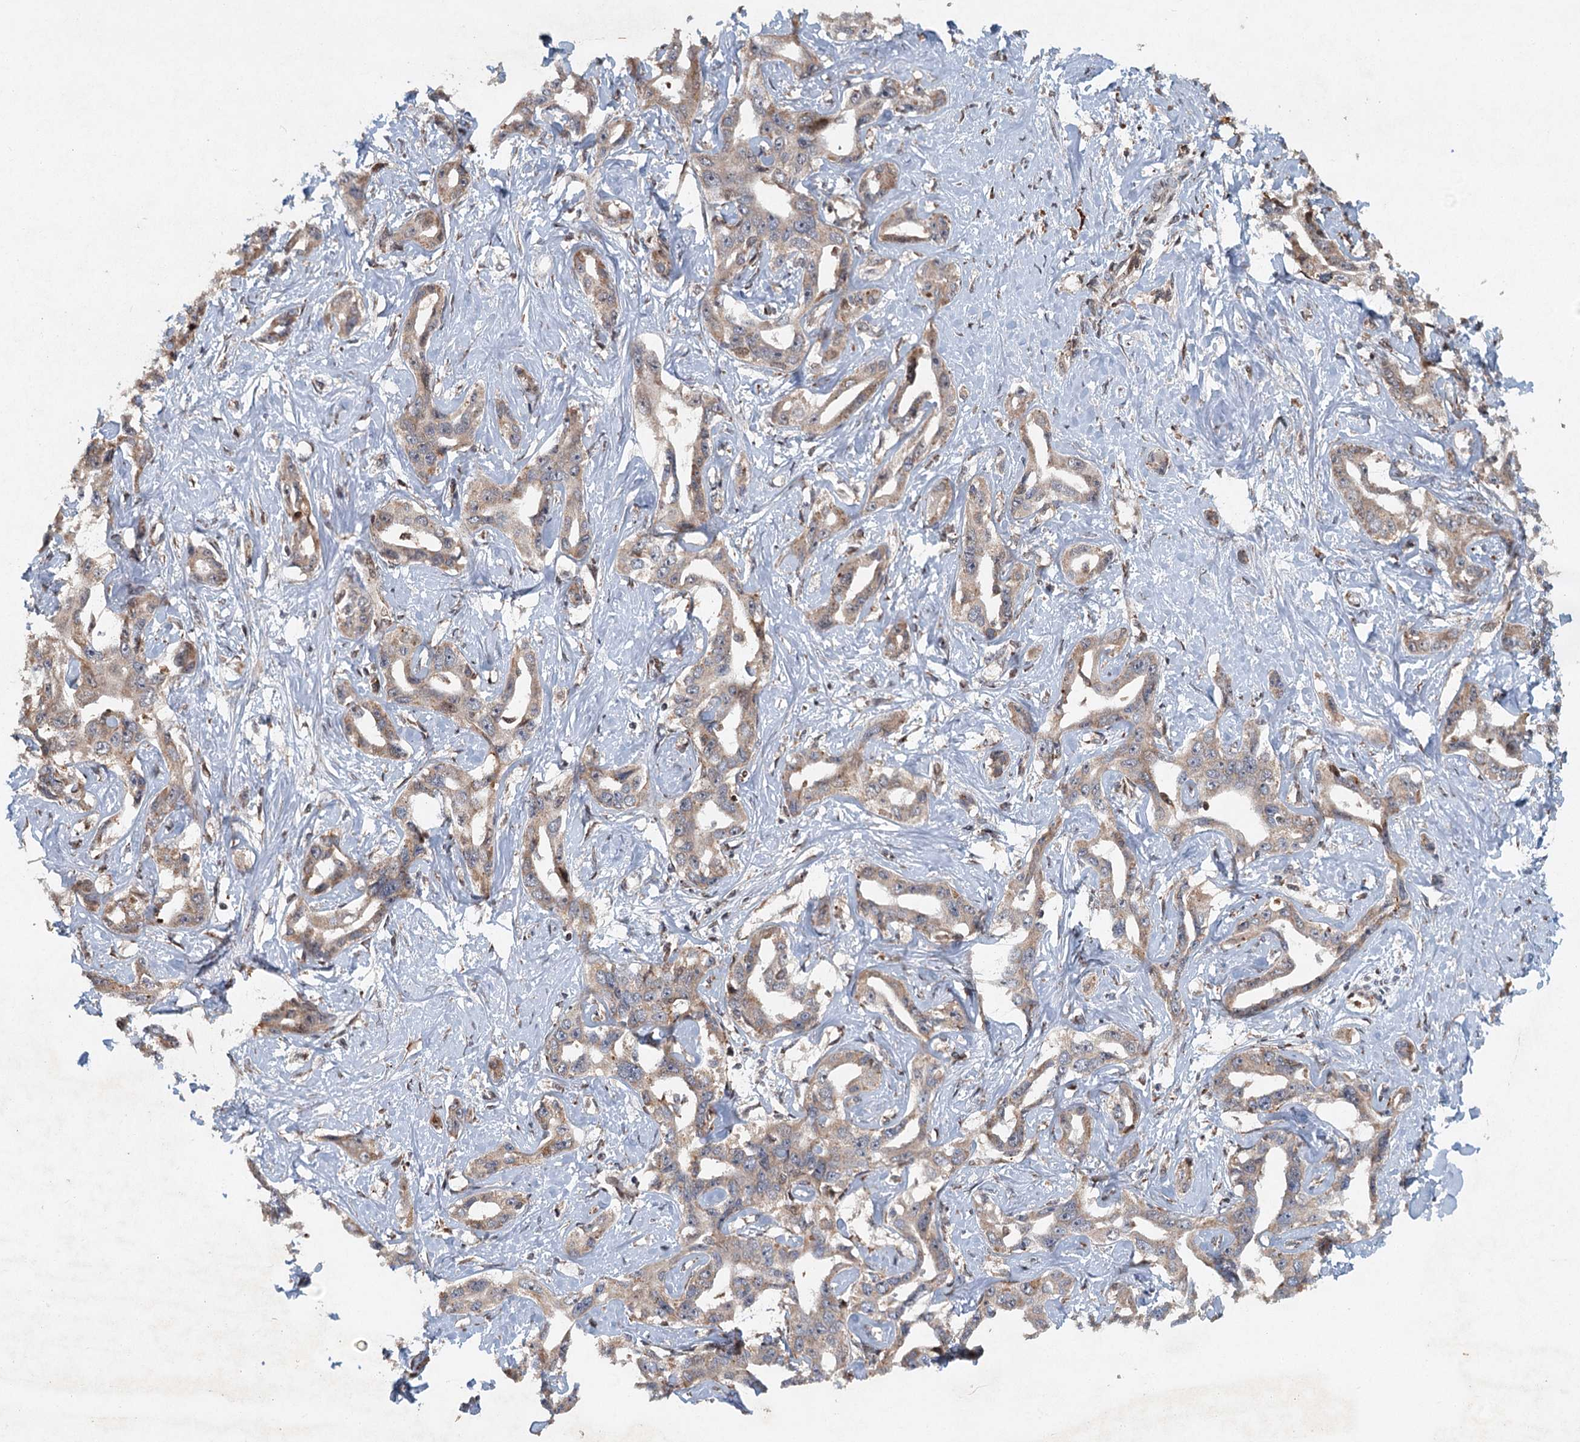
{"staining": {"intensity": "weak", "quantity": ">75%", "location": "cytoplasmic/membranous"}, "tissue": "liver cancer", "cell_type": "Tumor cells", "image_type": "cancer", "snomed": [{"axis": "morphology", "description": "Cholangiocarcinoma"}, {"axis": "topography", "description": "Liver"}], "caption": "Protein staining demonstrates weak cytoplasmic/membranous staining in about >75% of tumor cells in cholangiocarcinoma (liver).", "gene": "SRPX2", "patient": {"sex": "male", "age": 59}}